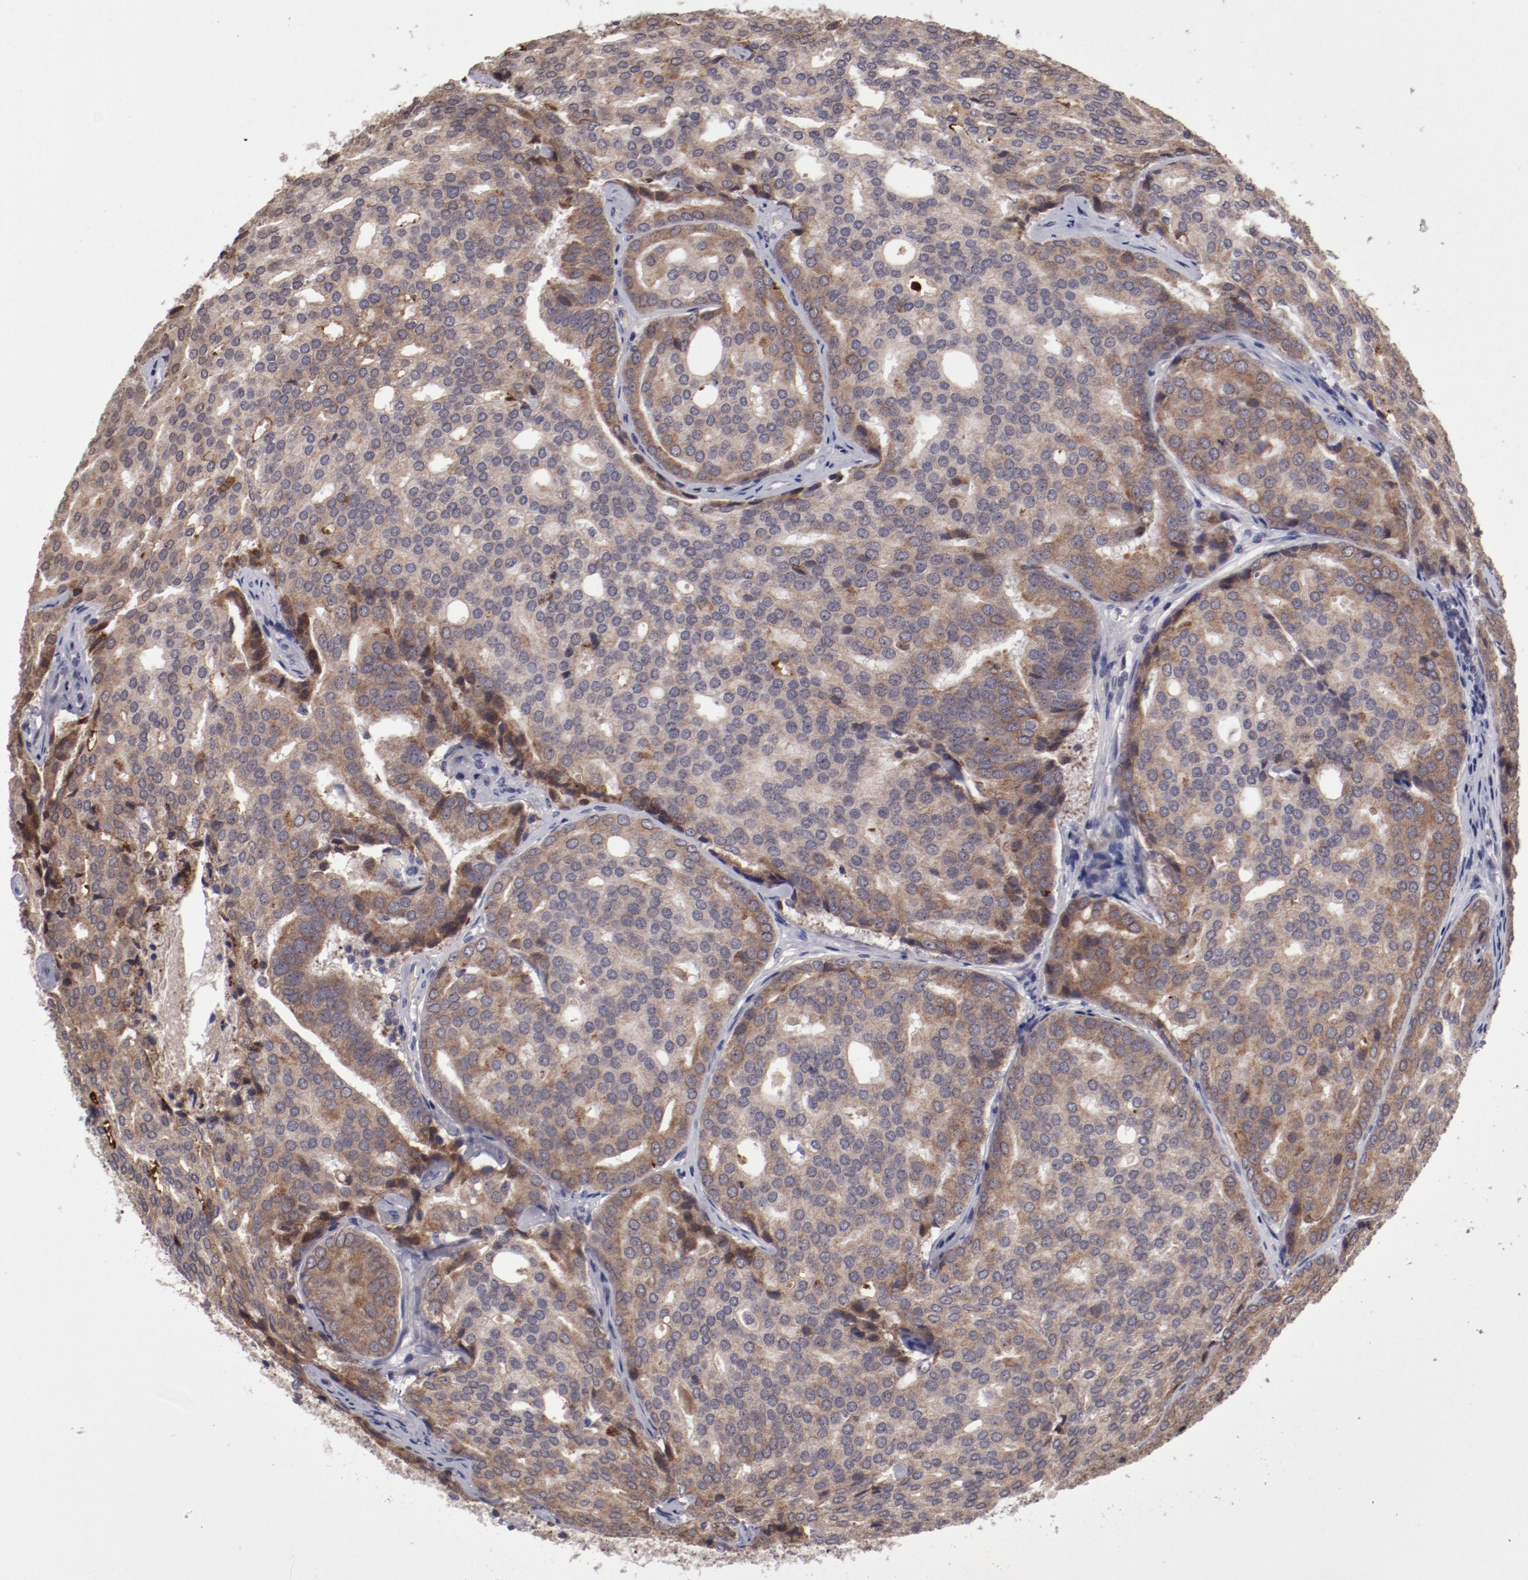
{"staining": {"intensity": "moderate", "quantity": ">75%", "location": "cytoplasmic/membranous"}, "tissue": "prostate cancer", "cell_type": "Tumor cells", "image_type": "cancer", "snomed": [{"axis": "morphology", "description": "Adenocarcinoma, High grade"}, {"axis": "topography", "description": "Prostate"}], "caption": "Brown immunohistochemical staining in prostate cancer (high-grade adenocarcinoma) reveals moderate cytoplasmic/membranous expression in approximately >75% of tumor cells.", "gene": "IL12A", "patient": {"sex": "male", "age": 64}}